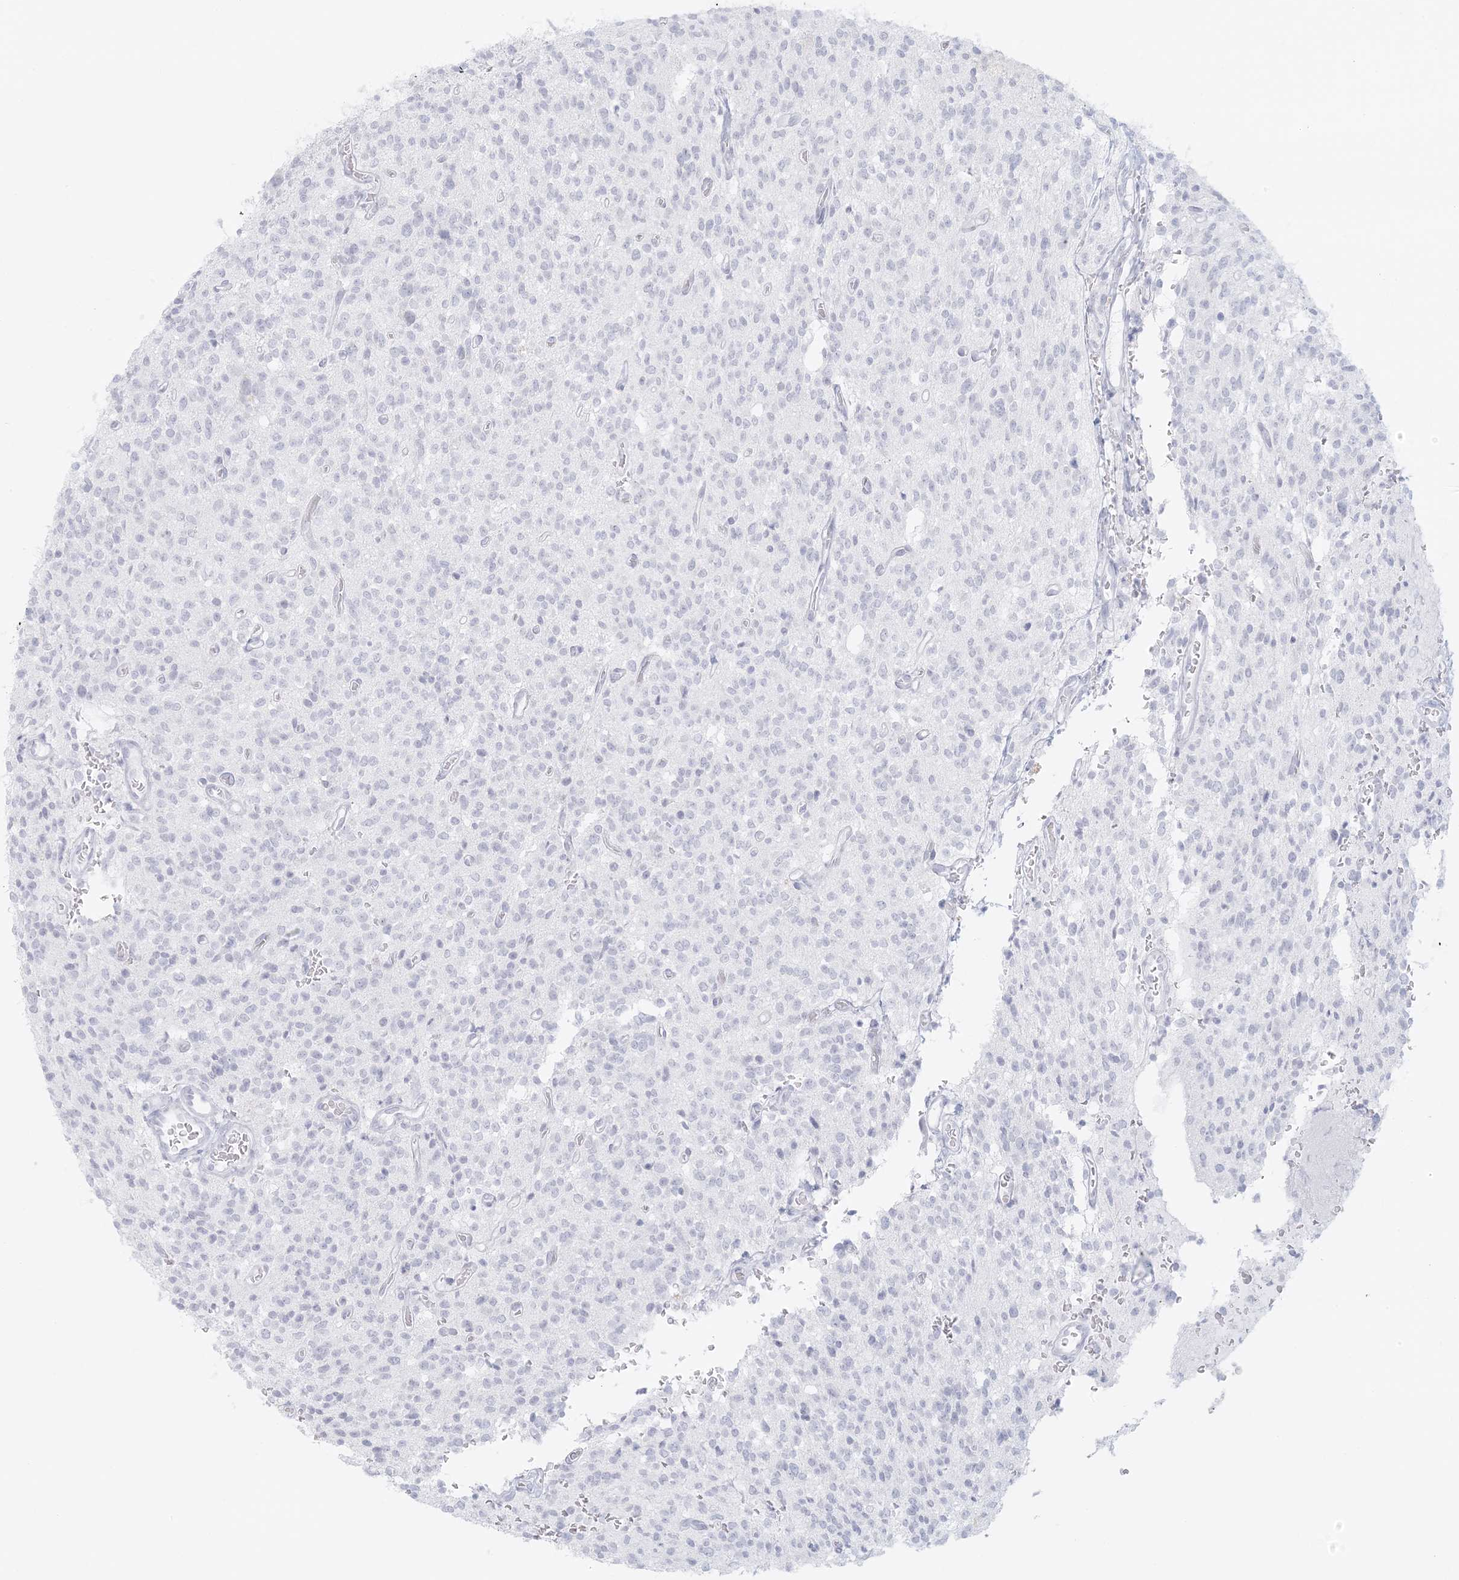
{"staining": {"intensity": "negative", "quantity": "none", "location": "none"}, "tissue": "glioma", "cell_type": "Tumor cells", "image_type": "cancer", "snomed": [{"axis": "morphology", "description": "Glioma, malignant, High grade"}, {"axis": "topography", "description": "Brain"}], "caption": "Photomicrograph shows no protein staining in tumor cells of glioma tissue. (IHC, brightfield microscopy, high magnification).", "gene": "LIPT1", "patient": {"sex": "male", "age": 34}}